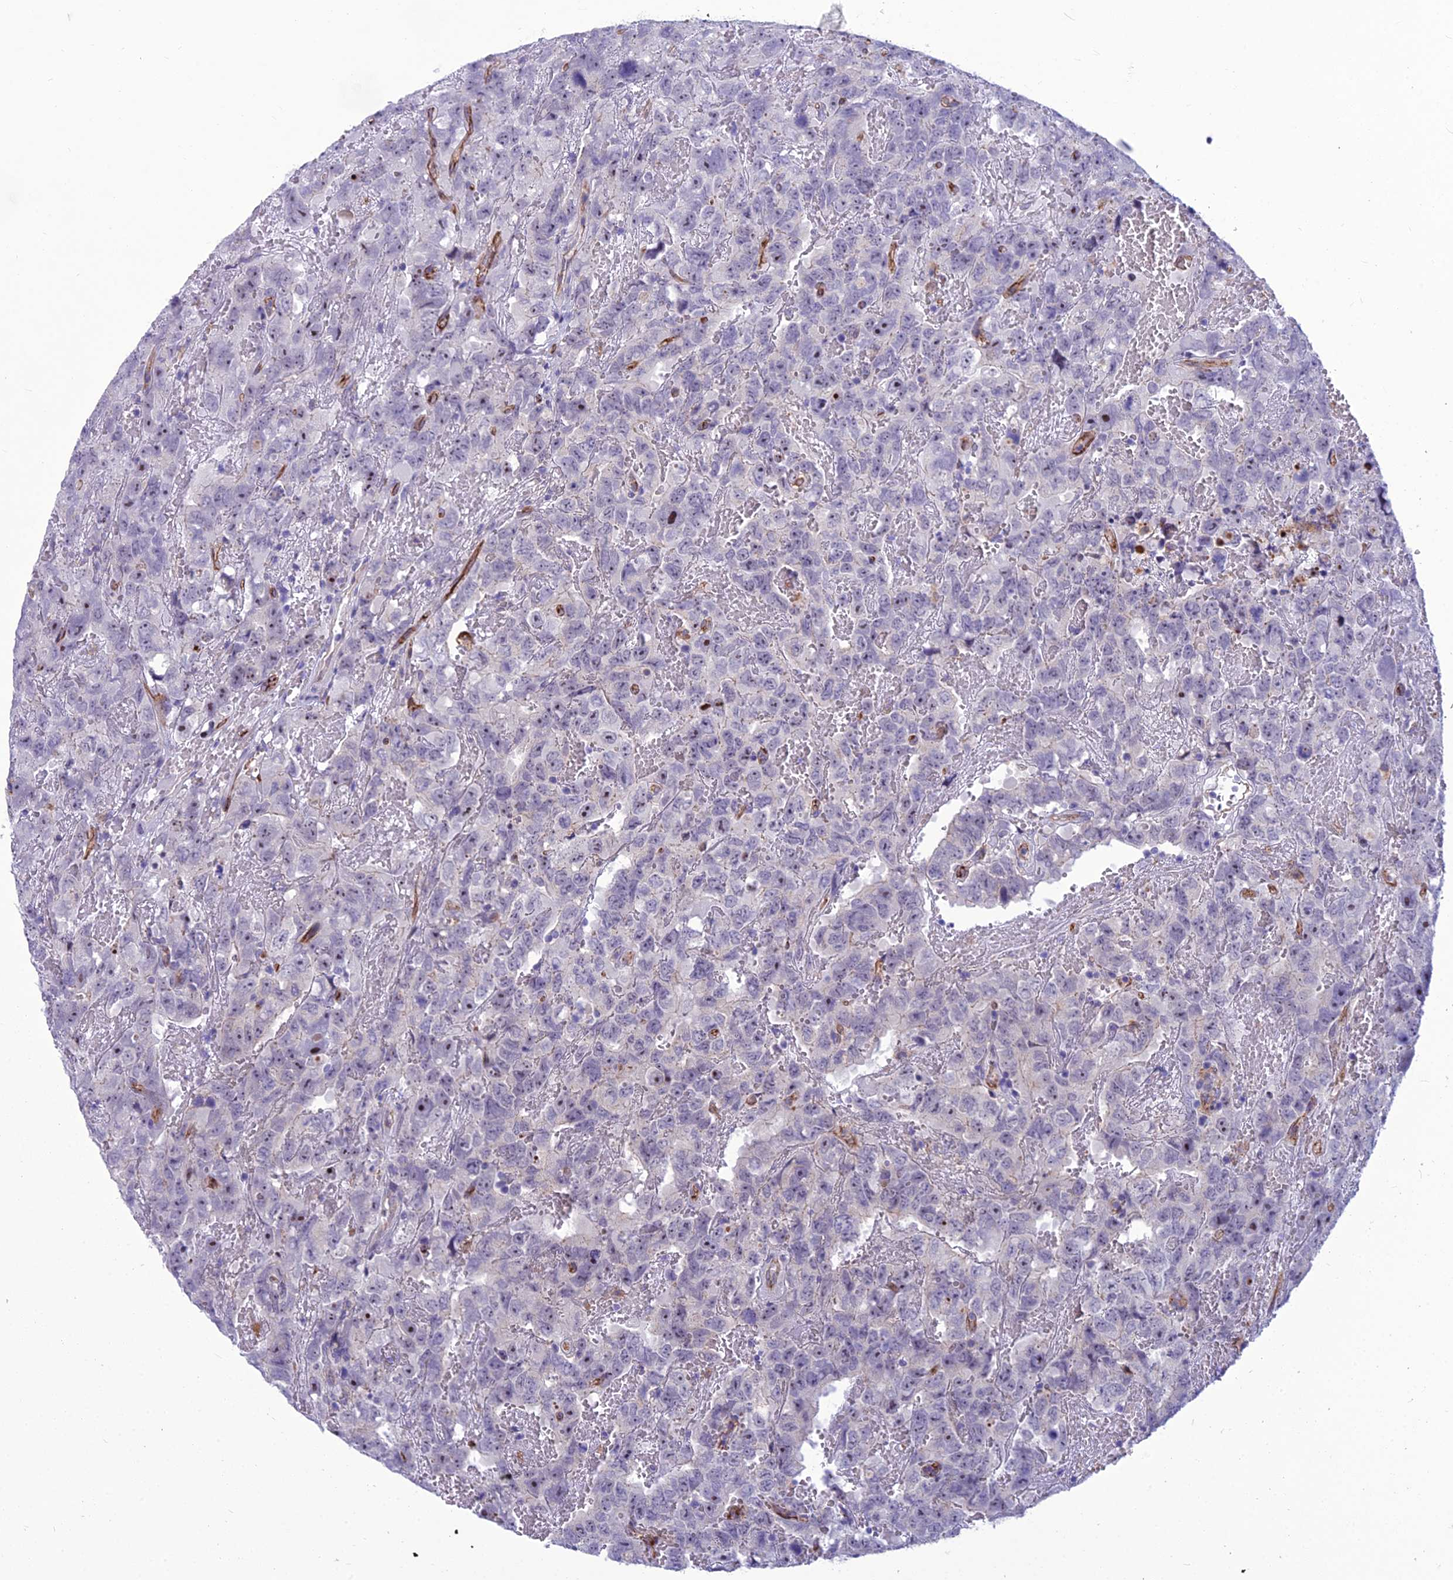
{"staining": {"intensity": "negative", "quantity": "none", "location": "none"}, "tissue": "testis cancer", "cell_type": "Tumor cells", "image_type": "cancer", "snomed": [{"axis": "morphology", "description": "Carcinoma, Embryonal, NOS"}, {"axis": "topography", "description": "Testis"}], "caption": "Testis cancer was stained to show a protein in brown. There is no significant expression in tumor cells.", "gene": "BBS7", "patient": {"sex": "male", "age": 45}}